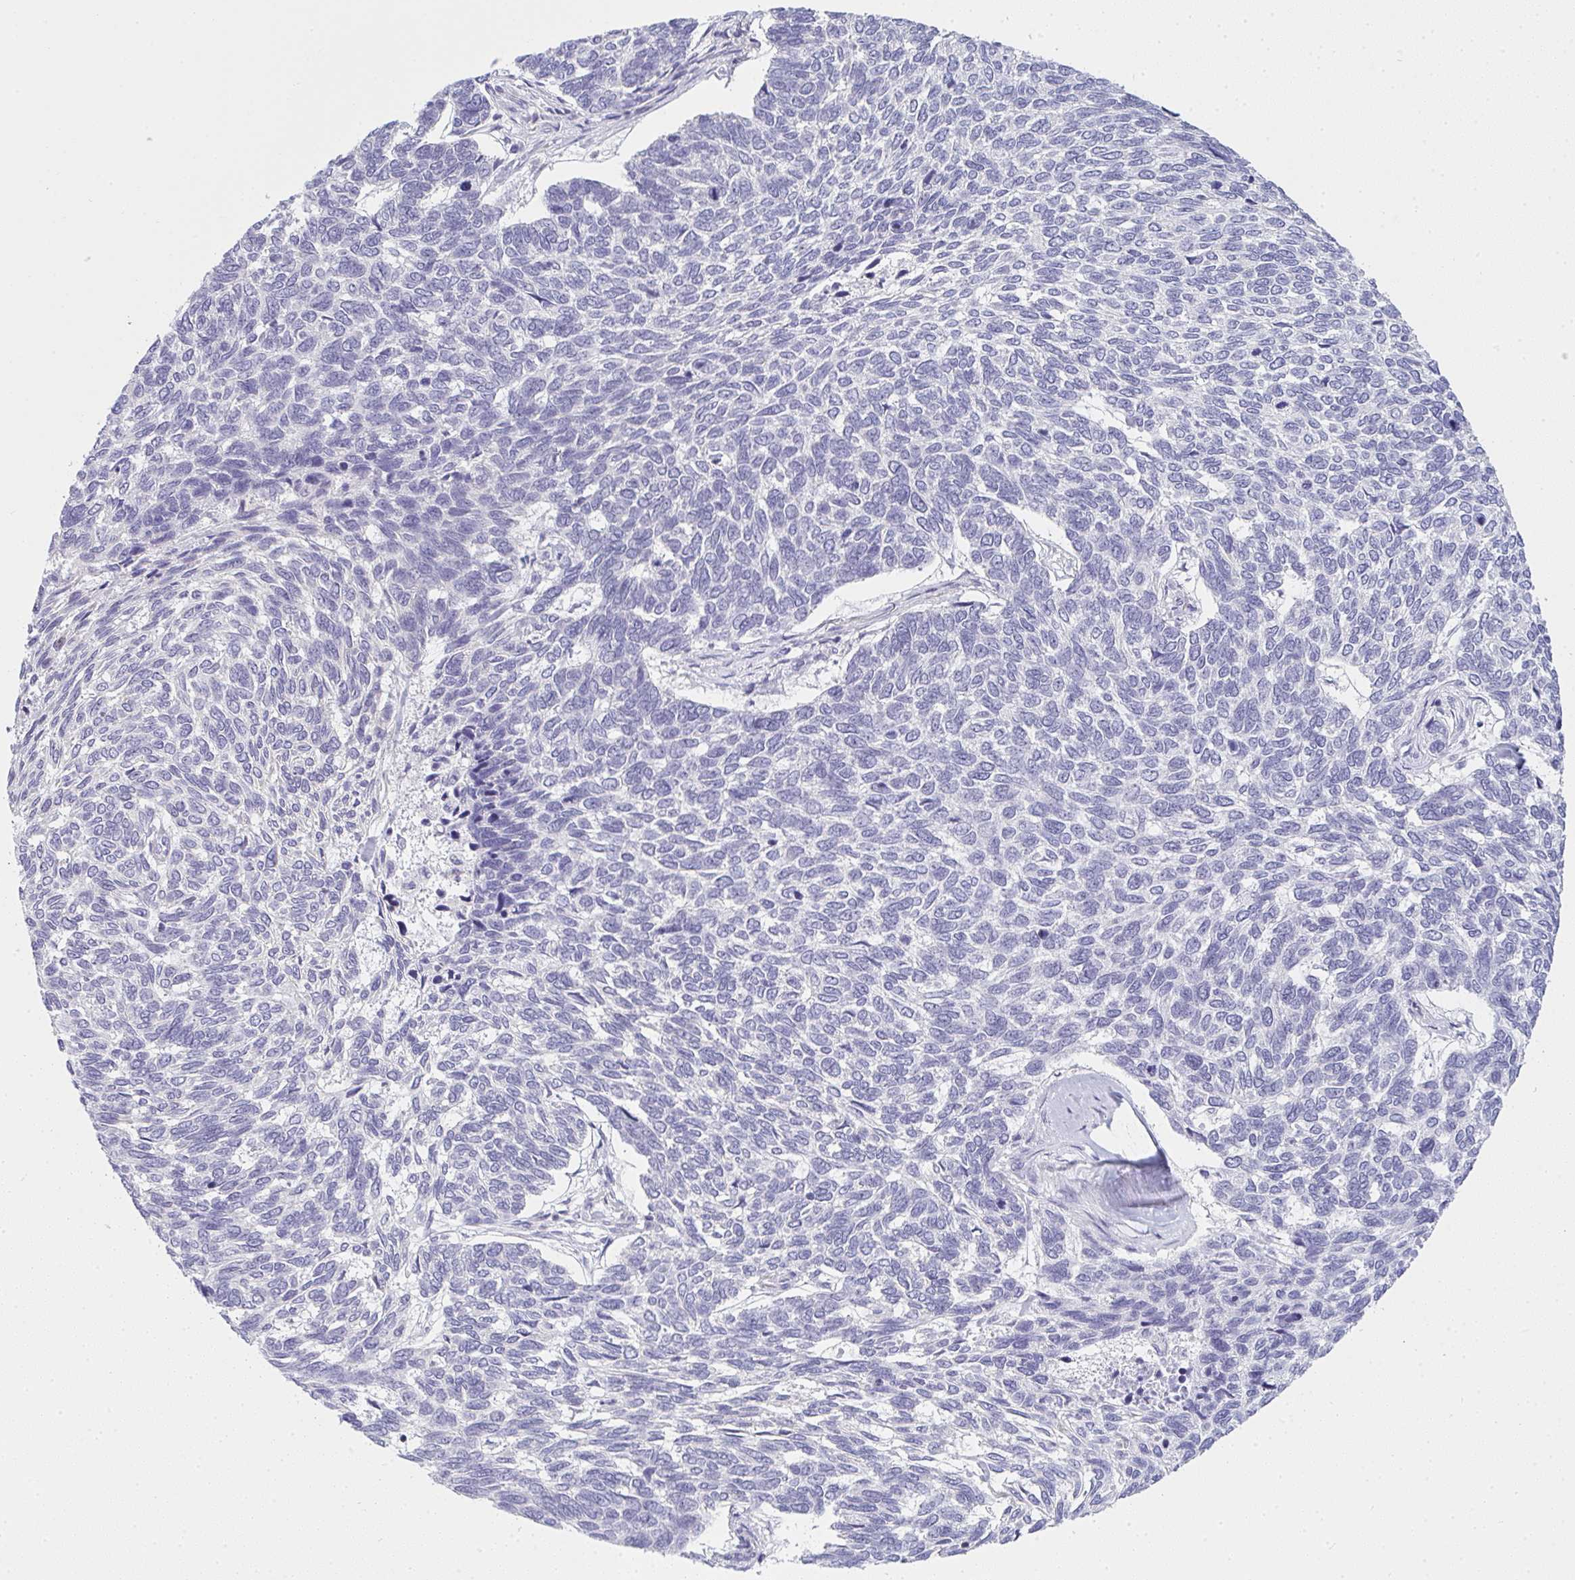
{"staining": {"intensity": "negative", "quantity": "none", "location": "none"}, "tissue": "skin cancer", "cell_type": "Tumor cells", "image_type": "cancer", "snomed": [{"axis": "morphology", "description": "Basal cell carcinoma"}, {"axis": "topography", "description": "Skin"}], "caption": "This is an immunohistochemistry histopathology image of skin cancer (basal cell carcinoma). There is no expression in tumor cells.", "gene": "GSDMB", "patient": {"sex": "female", "age": 65}}